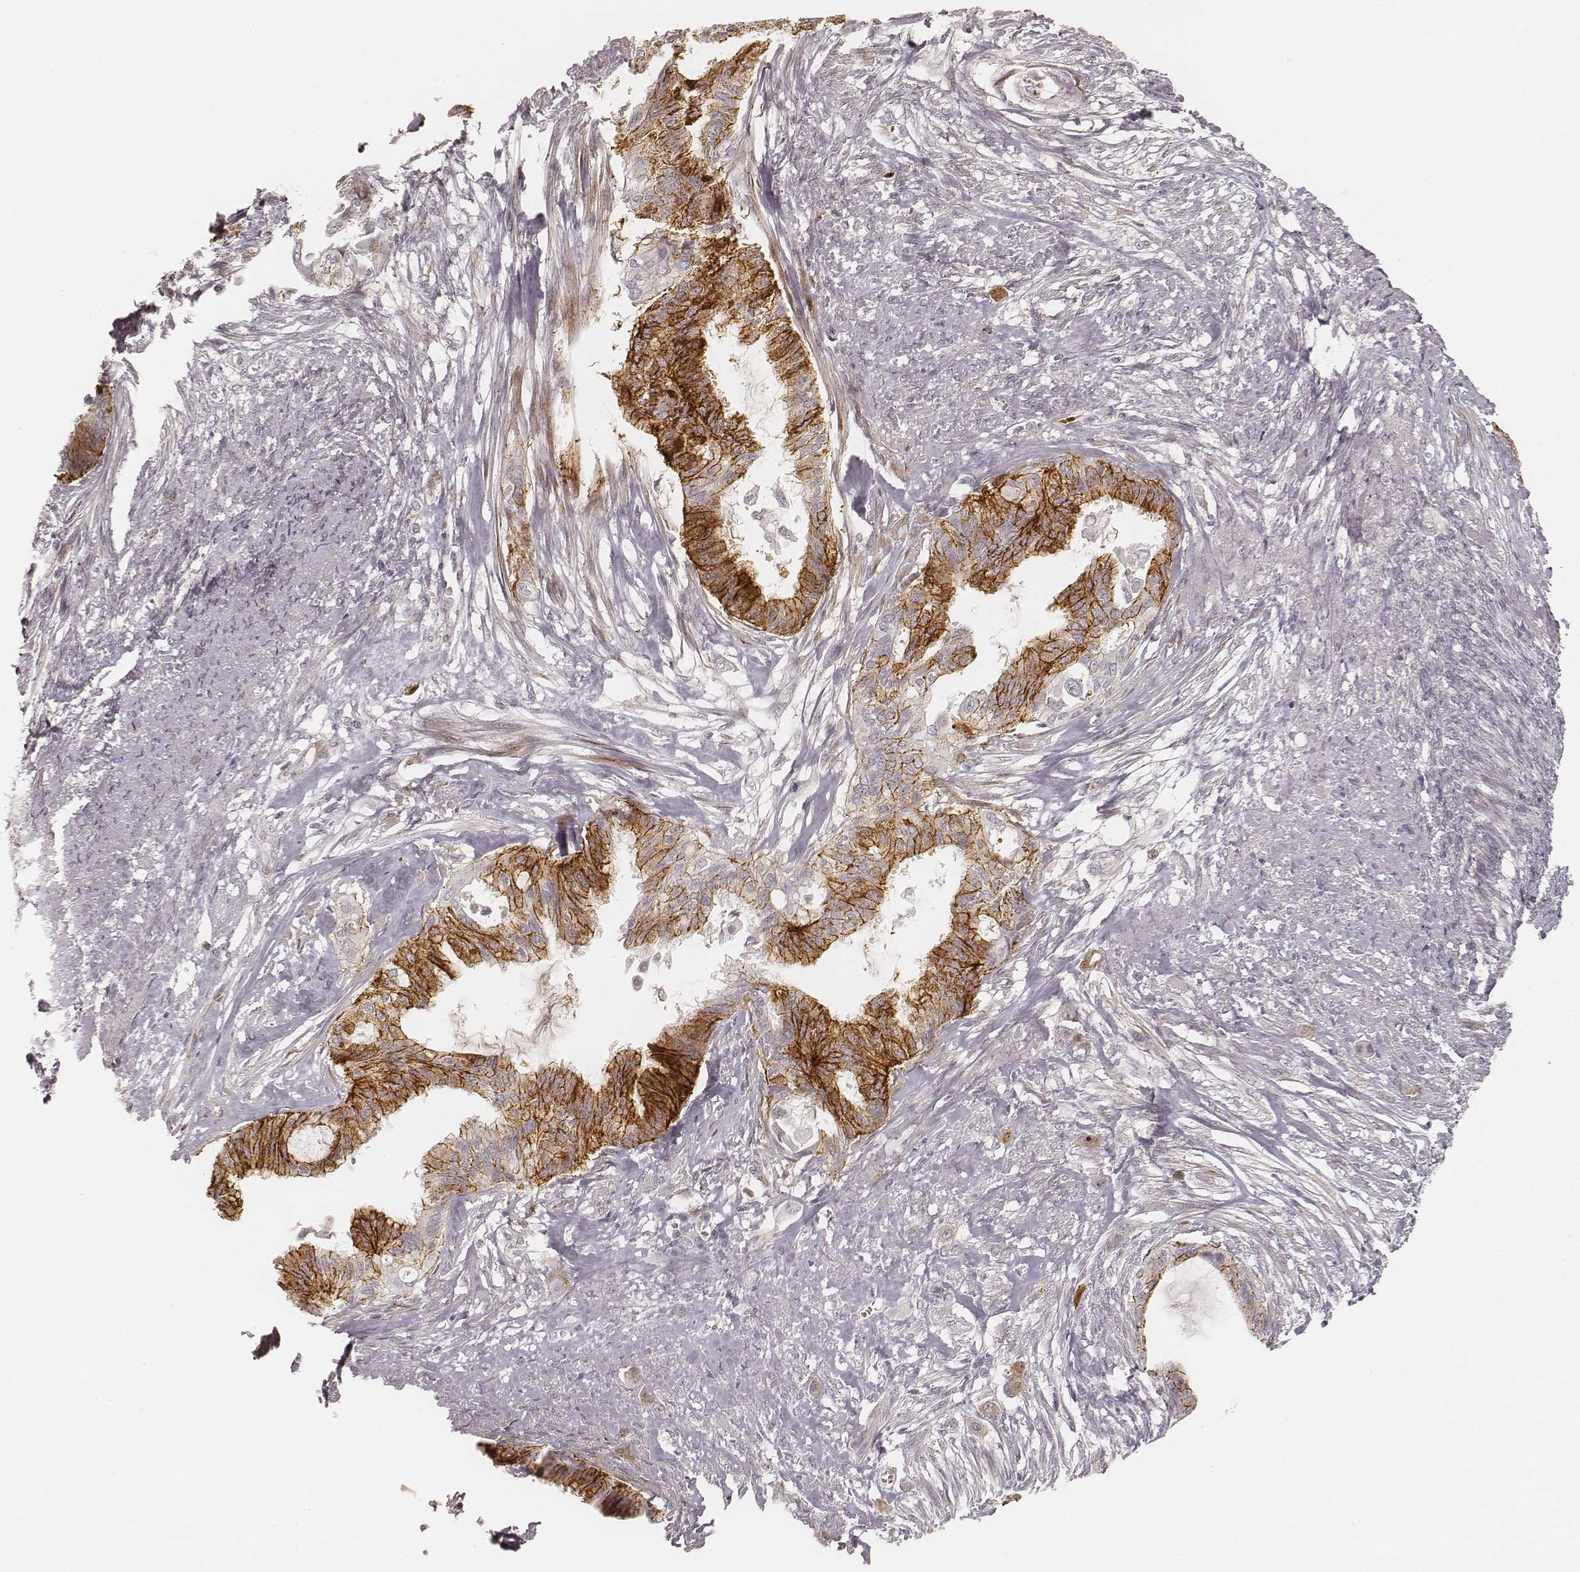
{"staining": {"intensity": "strong", "quantity": "25%-75%", "location": "cytoplasmic/membranous"}, "tissue": "endometrial cancer", "cell_type": "Tumor cells", "image_type": "cancer", "snomed": [{"axis": "morphology", "description": "Adenocarcinoma, NOS"}, {"axis": "topography", "description": "Endometrium"}], "caption": "A high amount of strong cytoplasmic/membranous positivity is seen in approximately 25%-75% of tumor cells in endometrial cancer (adenocarcinoma) tissue.", "gene": "GORASP2", "patient": {"sex": "female", "age": 86}}